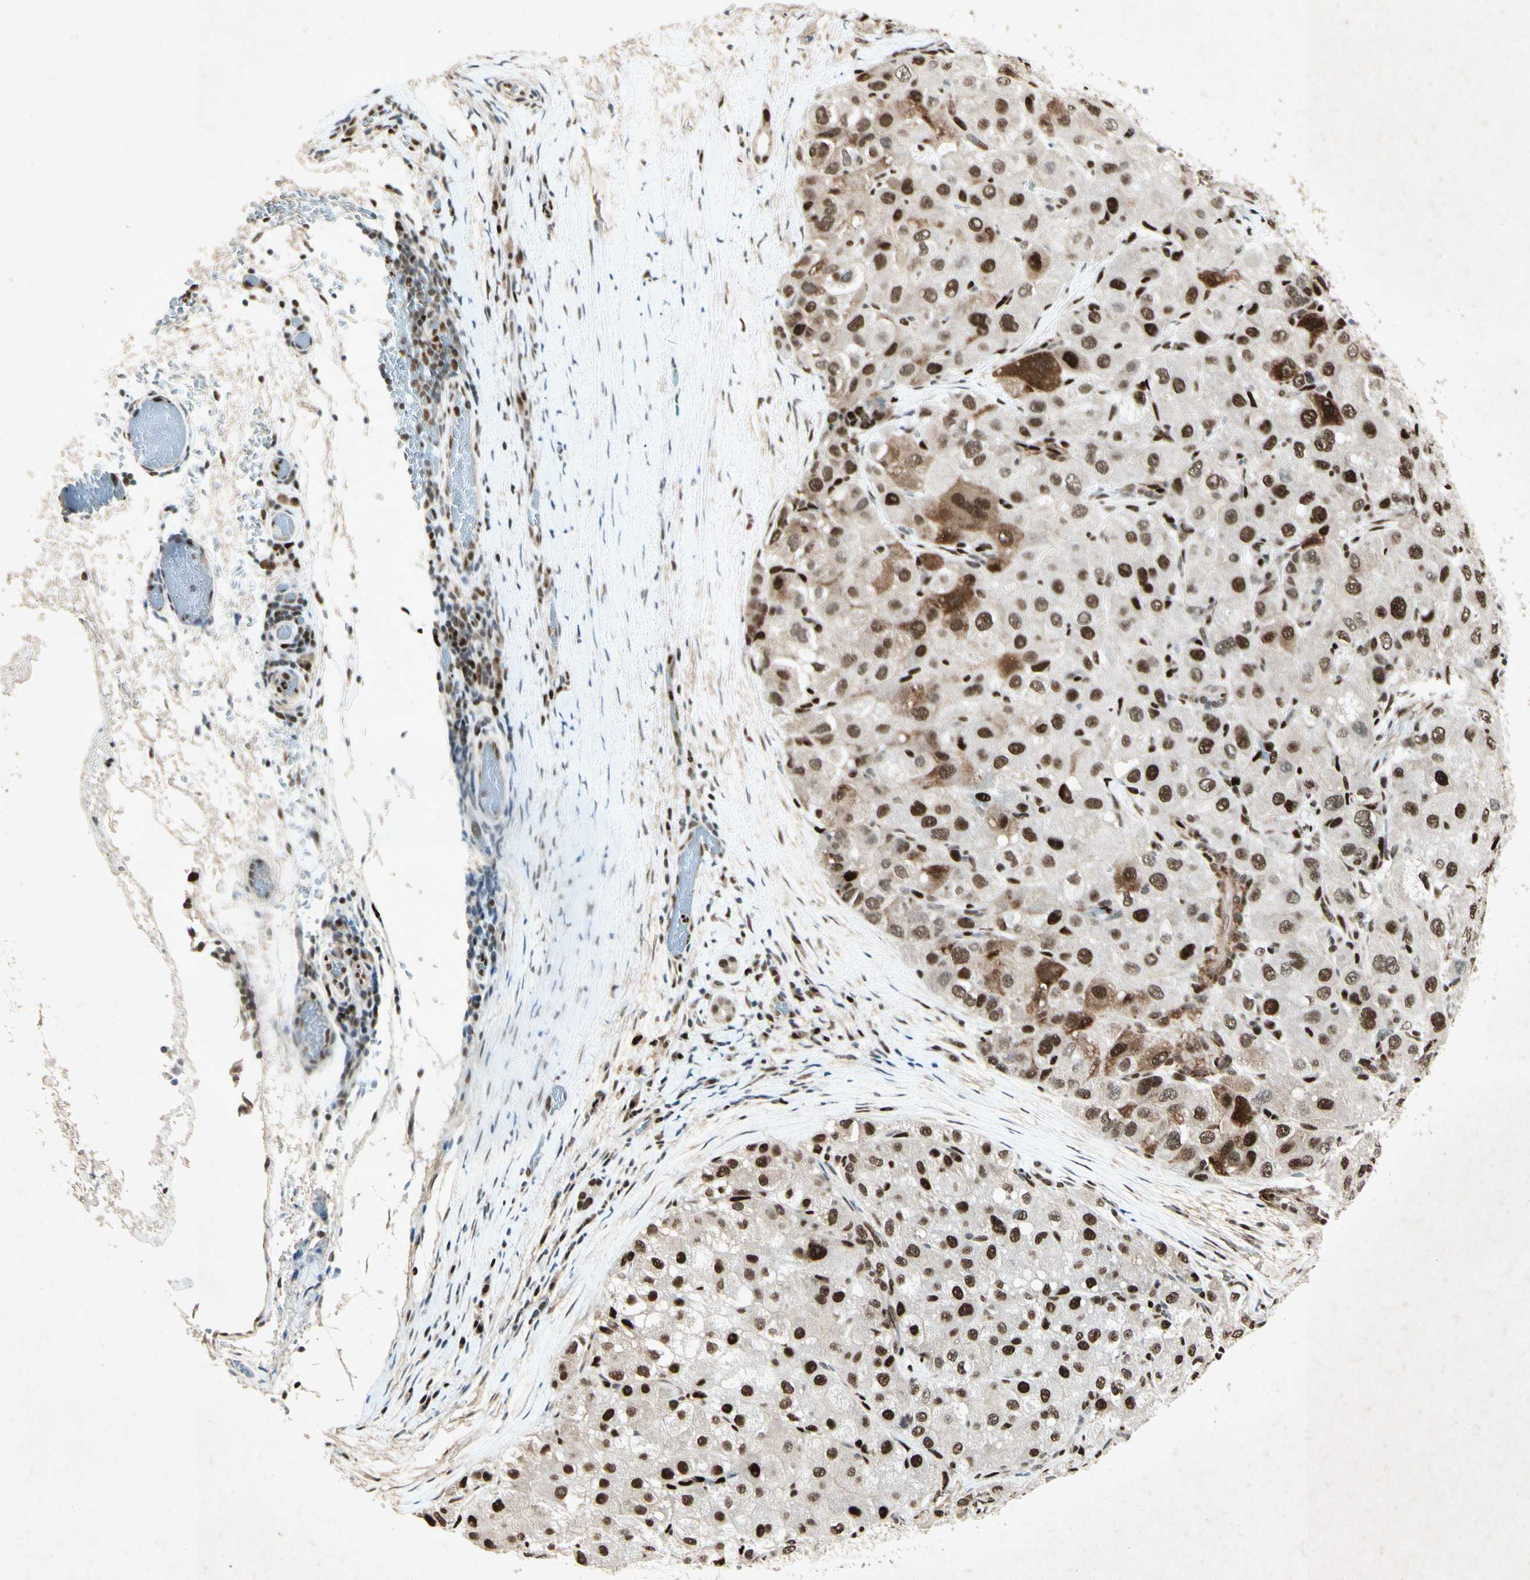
{"staining": {"intensity": "strong", "quantity": ">75%", "location": "nuclear"}, "tissue": "liver cancer", "cell_type": "Tumor cells", "image_type": "cancer", "snomed": [{"axis": "morphology", "description": "Carcinoma, Hepatocellular, NOS"}, {"axis": "topography", "description": "Liver"}], "caption": "Immunohistochemical staining of liver cancer shows high levels of strong nuclear expression in about >75% of tumor cells. The staining is performed using DAB brown chromogen to label protein expression. The nuclei are counter-stained blue using hematoxylin.", "gene": "RNF43", "patient": {"sex": "male", "age": 80}}